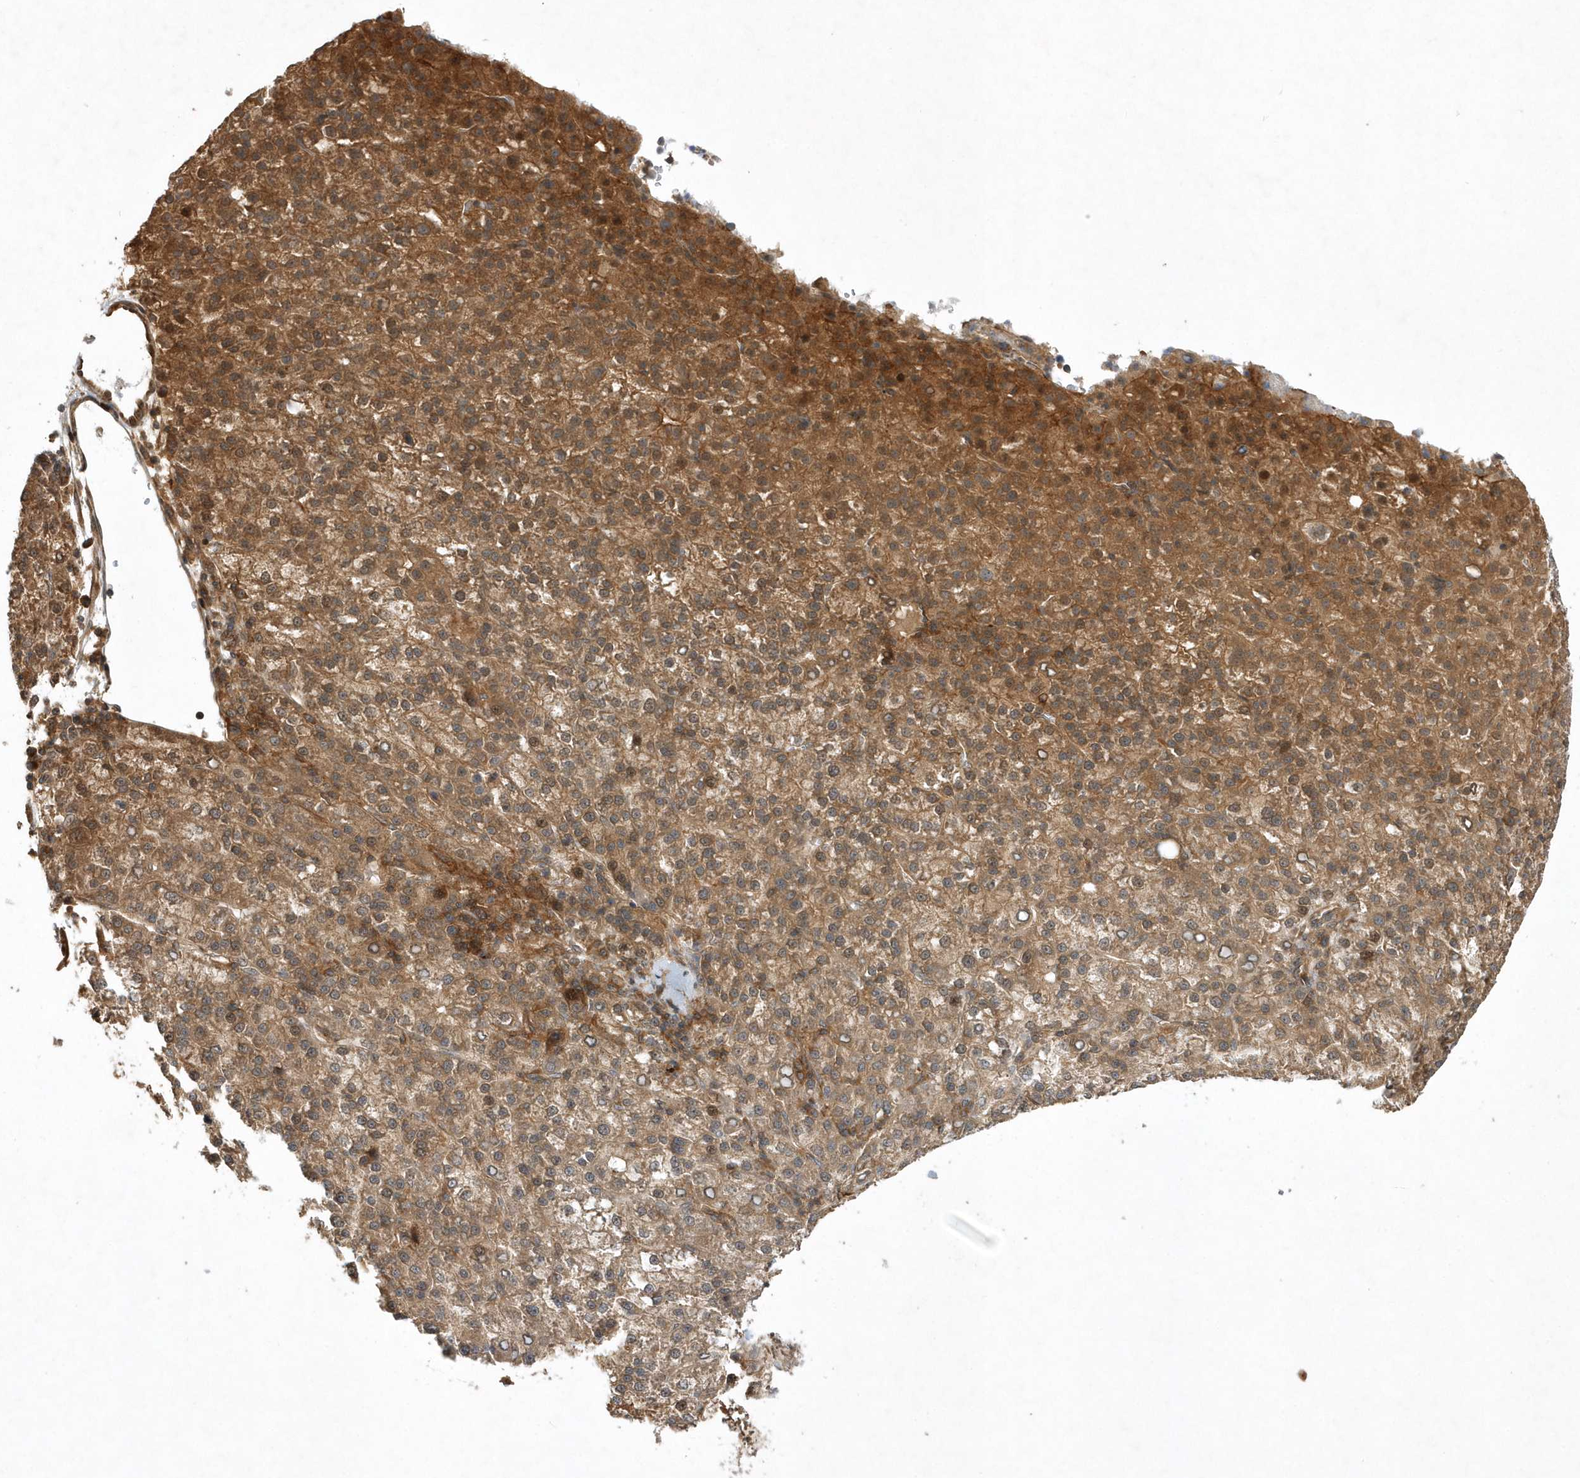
{"staining": {"intensity": "moderate", "quantity": ">75%", "location": "cytoplasmic/membranous"}, "tissue": "liver cancer", "cell_type": "Tumor cells", "image_type": "cancer", "snomed": [{"axis": "morphology", "description": "Carcinoma, Hepatocellular, NOS"}, {"axis": "topography", "description": "Liver"}], "caption": "Immunohistochemical staining of liver cancer displays medium levels of moderate cytoplasmic/membranous protein staining in about >75% of tumor cells.", "gene": "GFM2", "patient": {"sex": "female", "age": 58}}